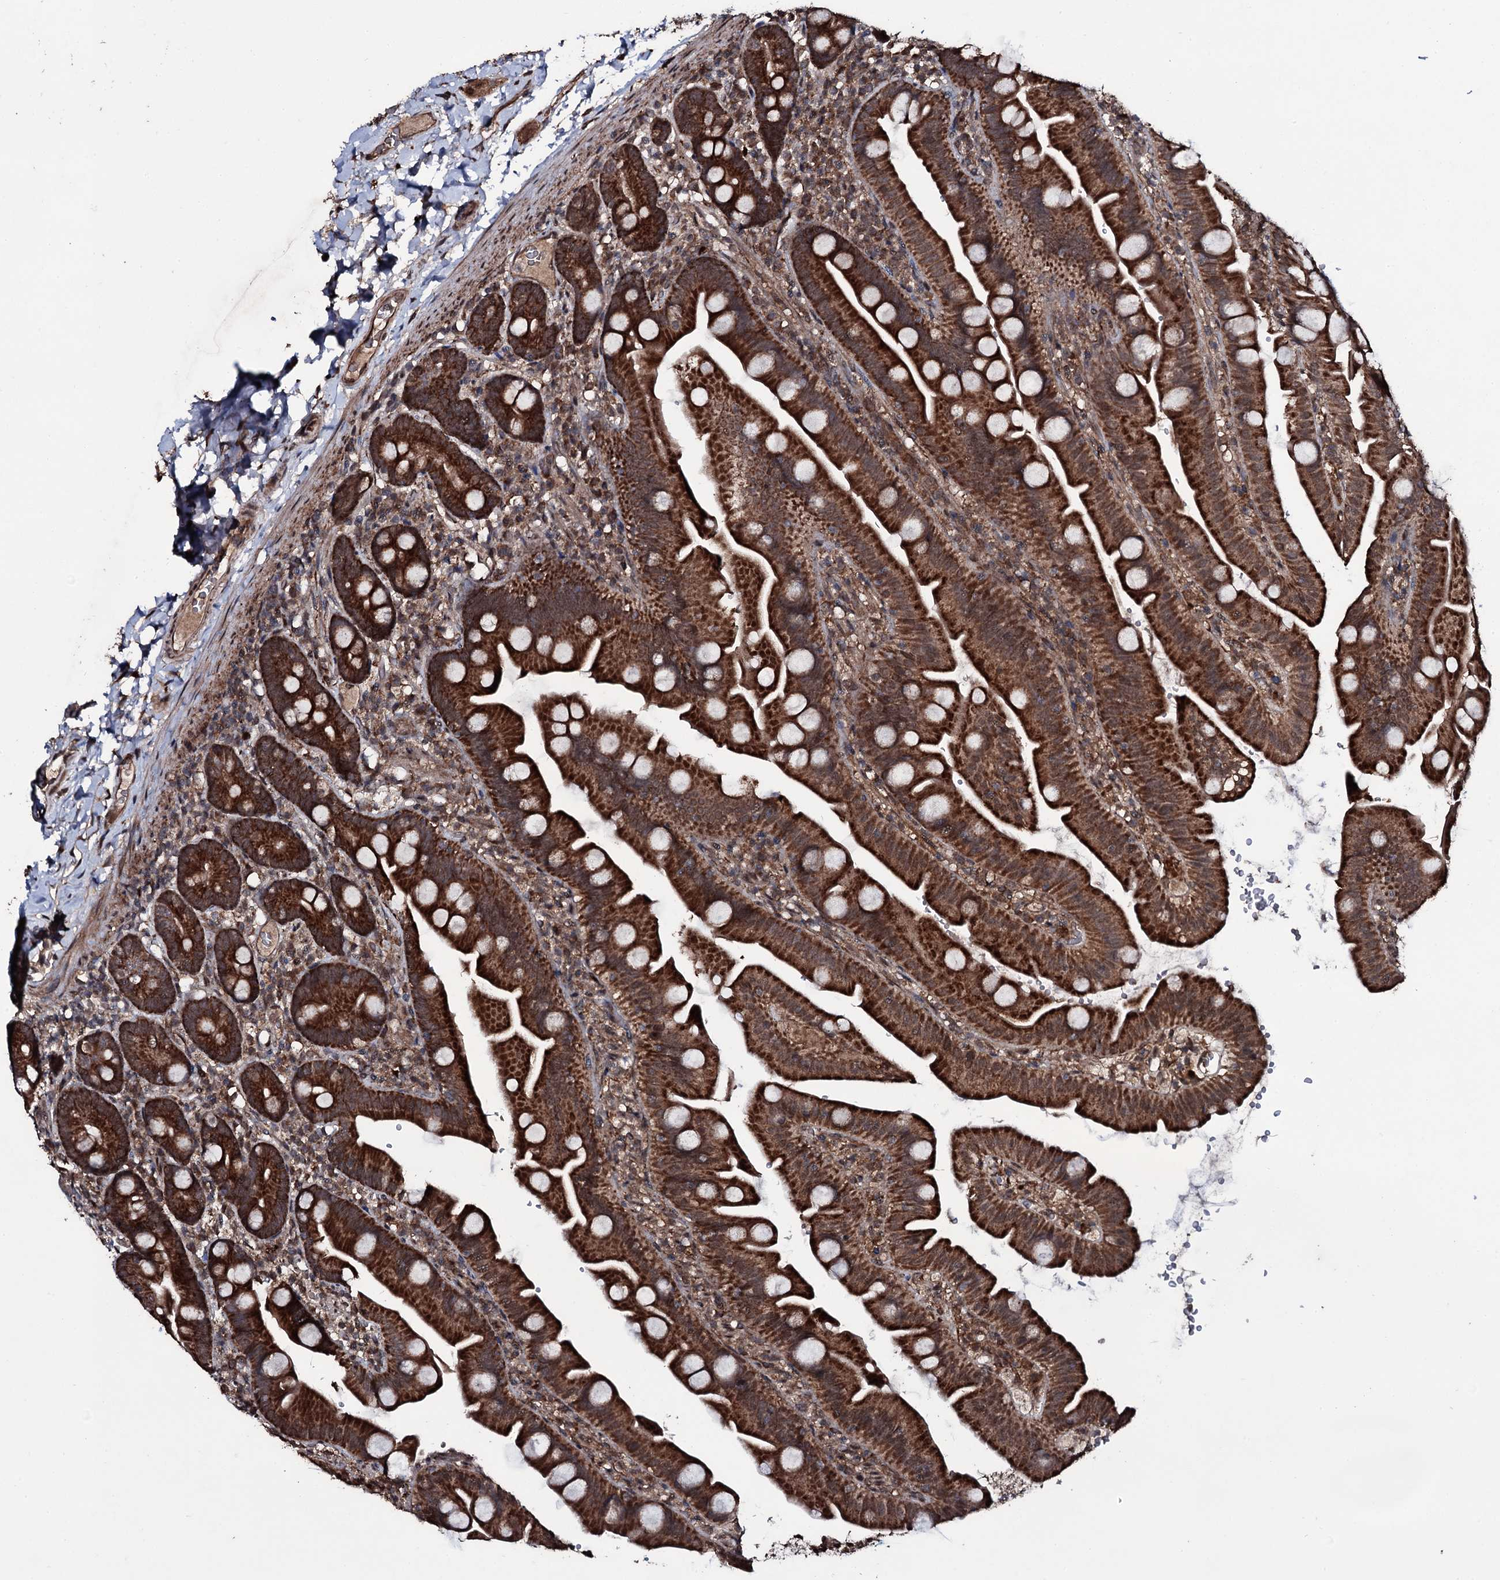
{"staining": {"intensity": "strong", "quantity": ">75%", "location": "cytoplasmic/membranous"}, "tissue": "small intestine", "cell_type": "Glandular cells", "image_type": "normal", "snomed": [{"axis": "morphology", "description": "Normal tissue, NOS"}, {"axis": "topography", "description": "Small intestine"}], "caption": "A brown stain shows strong cytoplasmic/membranous positivity of a protein in glandular cells of benign human small intestine. Using DAB (3,3'-diaminobenzidine) (brown) and hematoxylin (blue) stains, captured at high magnification using brightfield microscopy.", "gene": "MRPS31", "patient": {"sex": "female", "age": 68}}